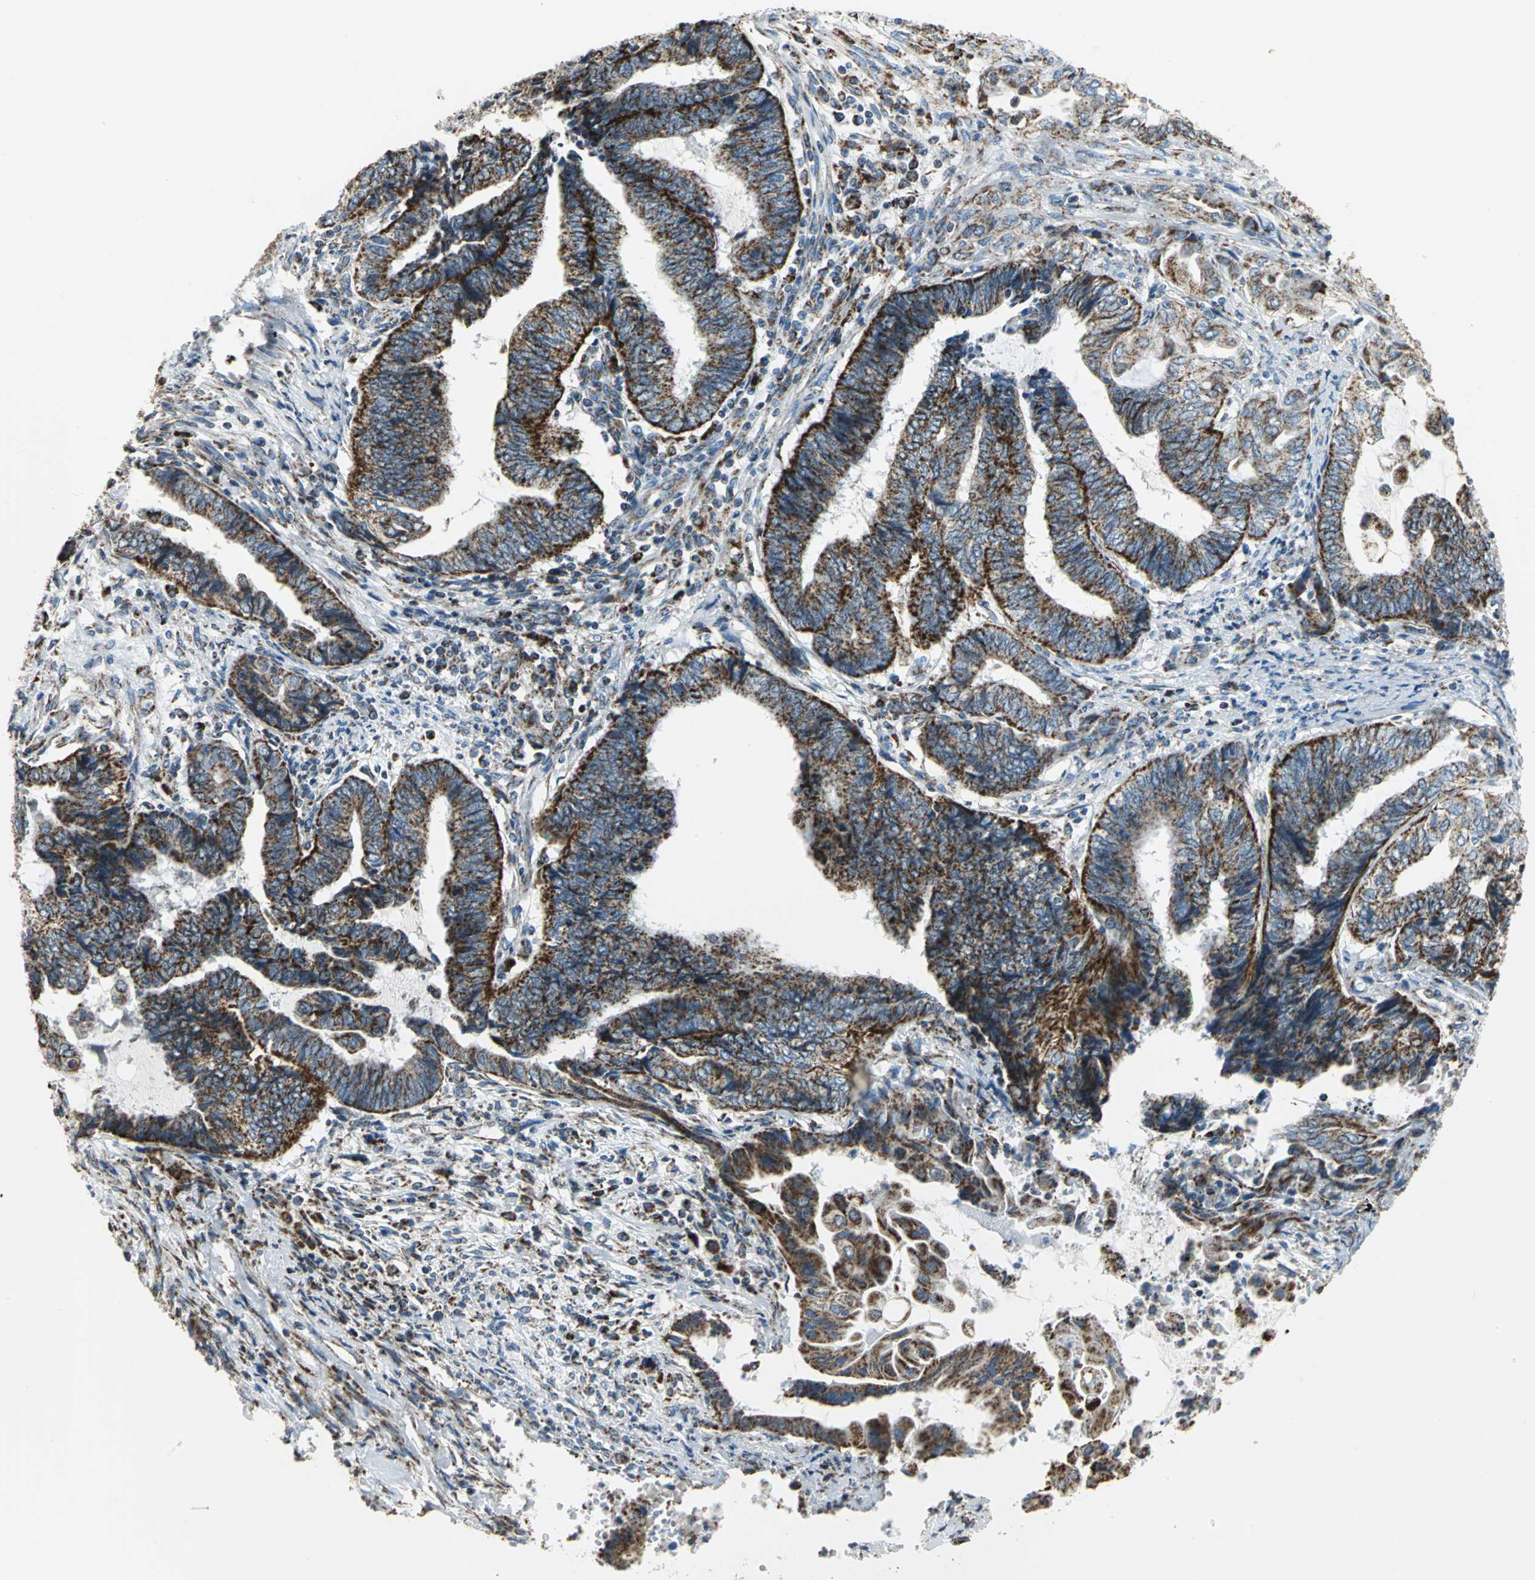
{"staining": {"intensity": "strong", "quantity": "25%-75%", "location": "cytoplasmic/membranous"}, "tissue": "endometrial cancer", "cell_type": "Tumor cells", "image_type": "cancer", "snomed": [{"axis": "morphology", "description": "Adenocarcinoma, NOS"}, {"axis": "topography", "description": "Uterus"}, {"axis": "topography", "description": "Endometrium"}], "caption": "An immunohistochemistry (IHC) photomicrograph of neoplastic tissue is shown. Protein staining in brown shows strong cytoplasmic/membranous positivity in adenocarcinoma (endometrial) within tumor cells.", "gene": "NTRK1", "patient": {"sex": "female", "age": 70}}